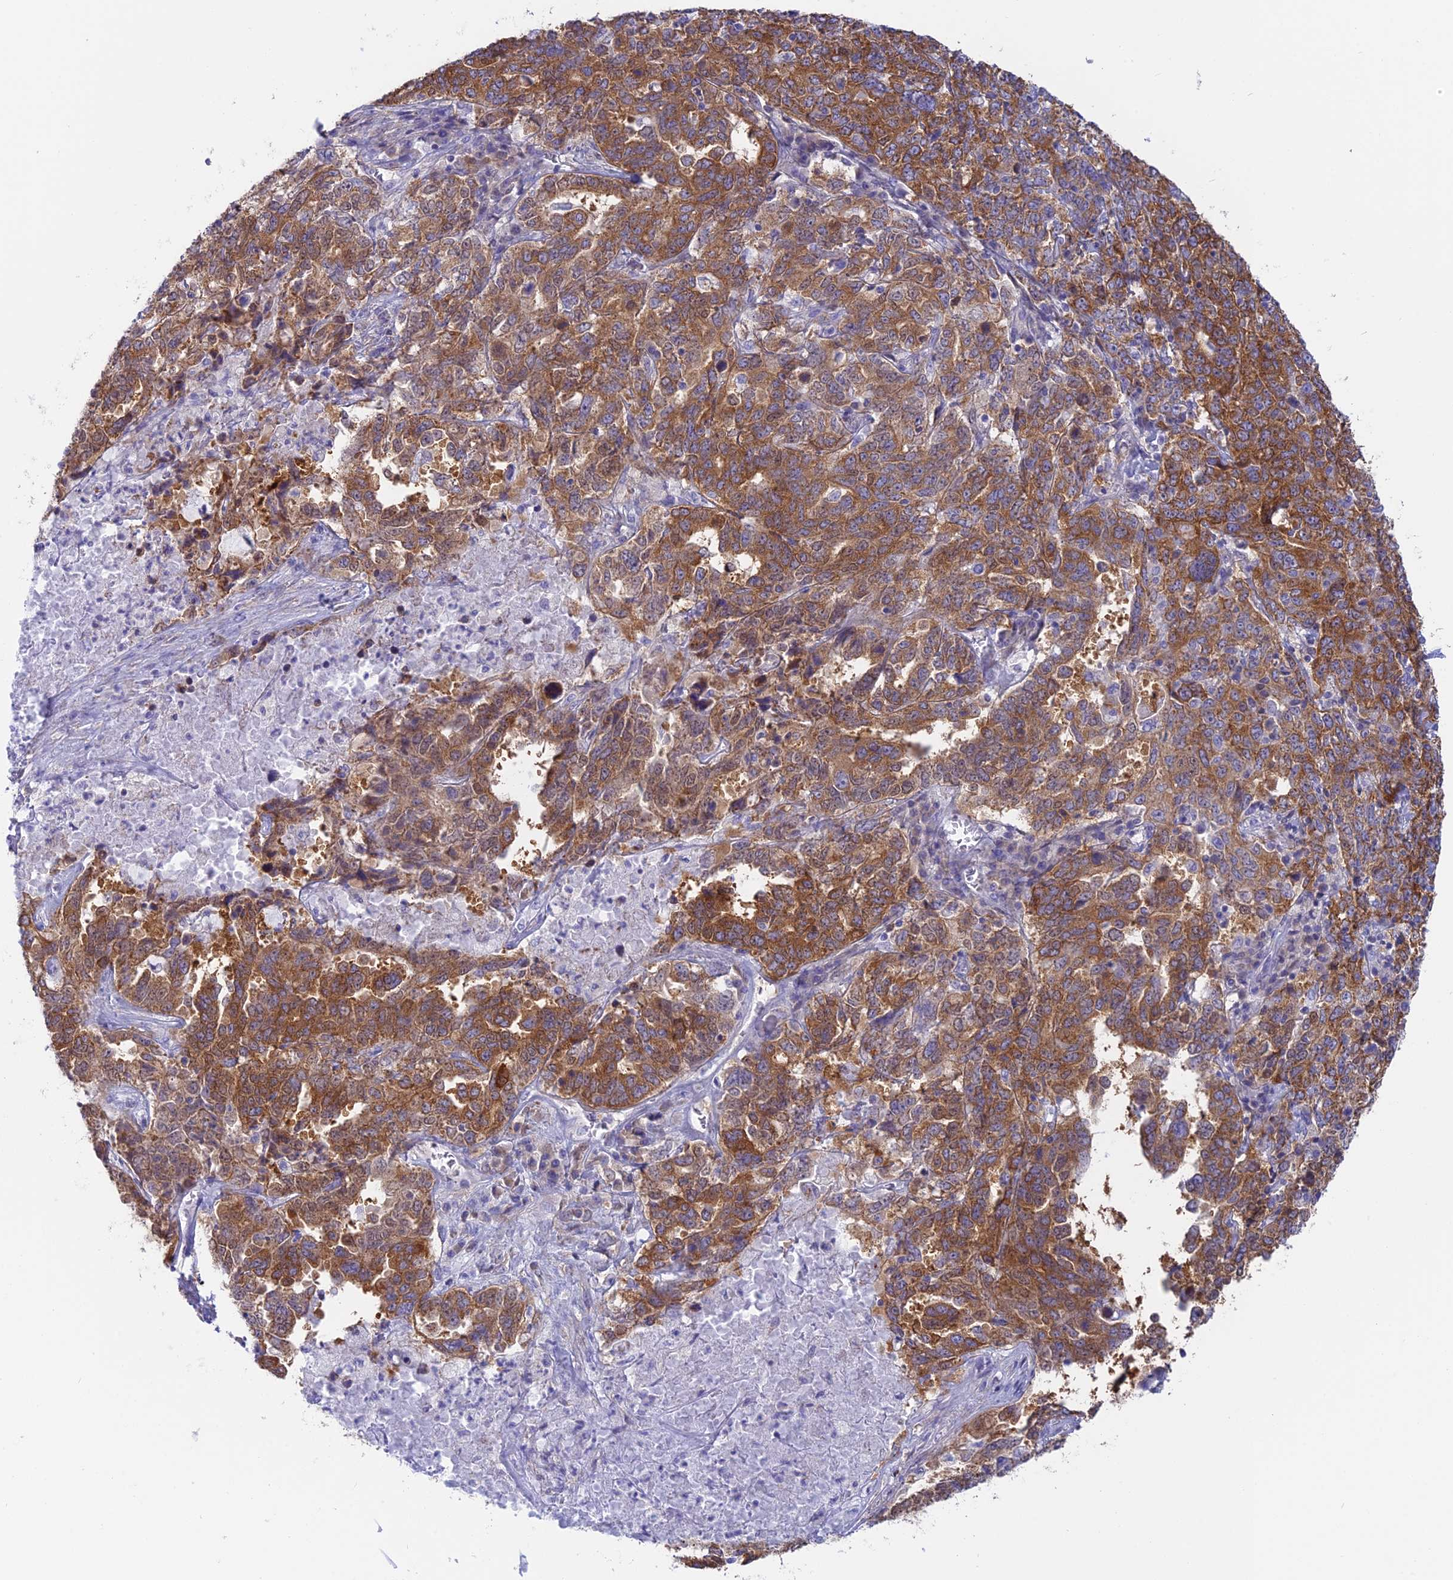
{"staining": {"intensity": "moderate", "quantity": ">75%", "location": "cytoplasmic/membranous"}, "tissue": "ovarian cancer", "cell_type": "Tumor cells", "image_type": "cancer", "snomed": [{"axis": "morphology", "description": "Carcinoma, endometroid"}, {"axis": "topography", "description": "Ovary"}], "caption": "Ovarian cancer (endometroid carcinoma) was stained to show a protein in brown. There is medium levels of moderate cytoplasmic/membranous expression in about >75% of tumor cells.", "gene": "LZTFL1", "patient": {"sex": "female", "age": 62}}